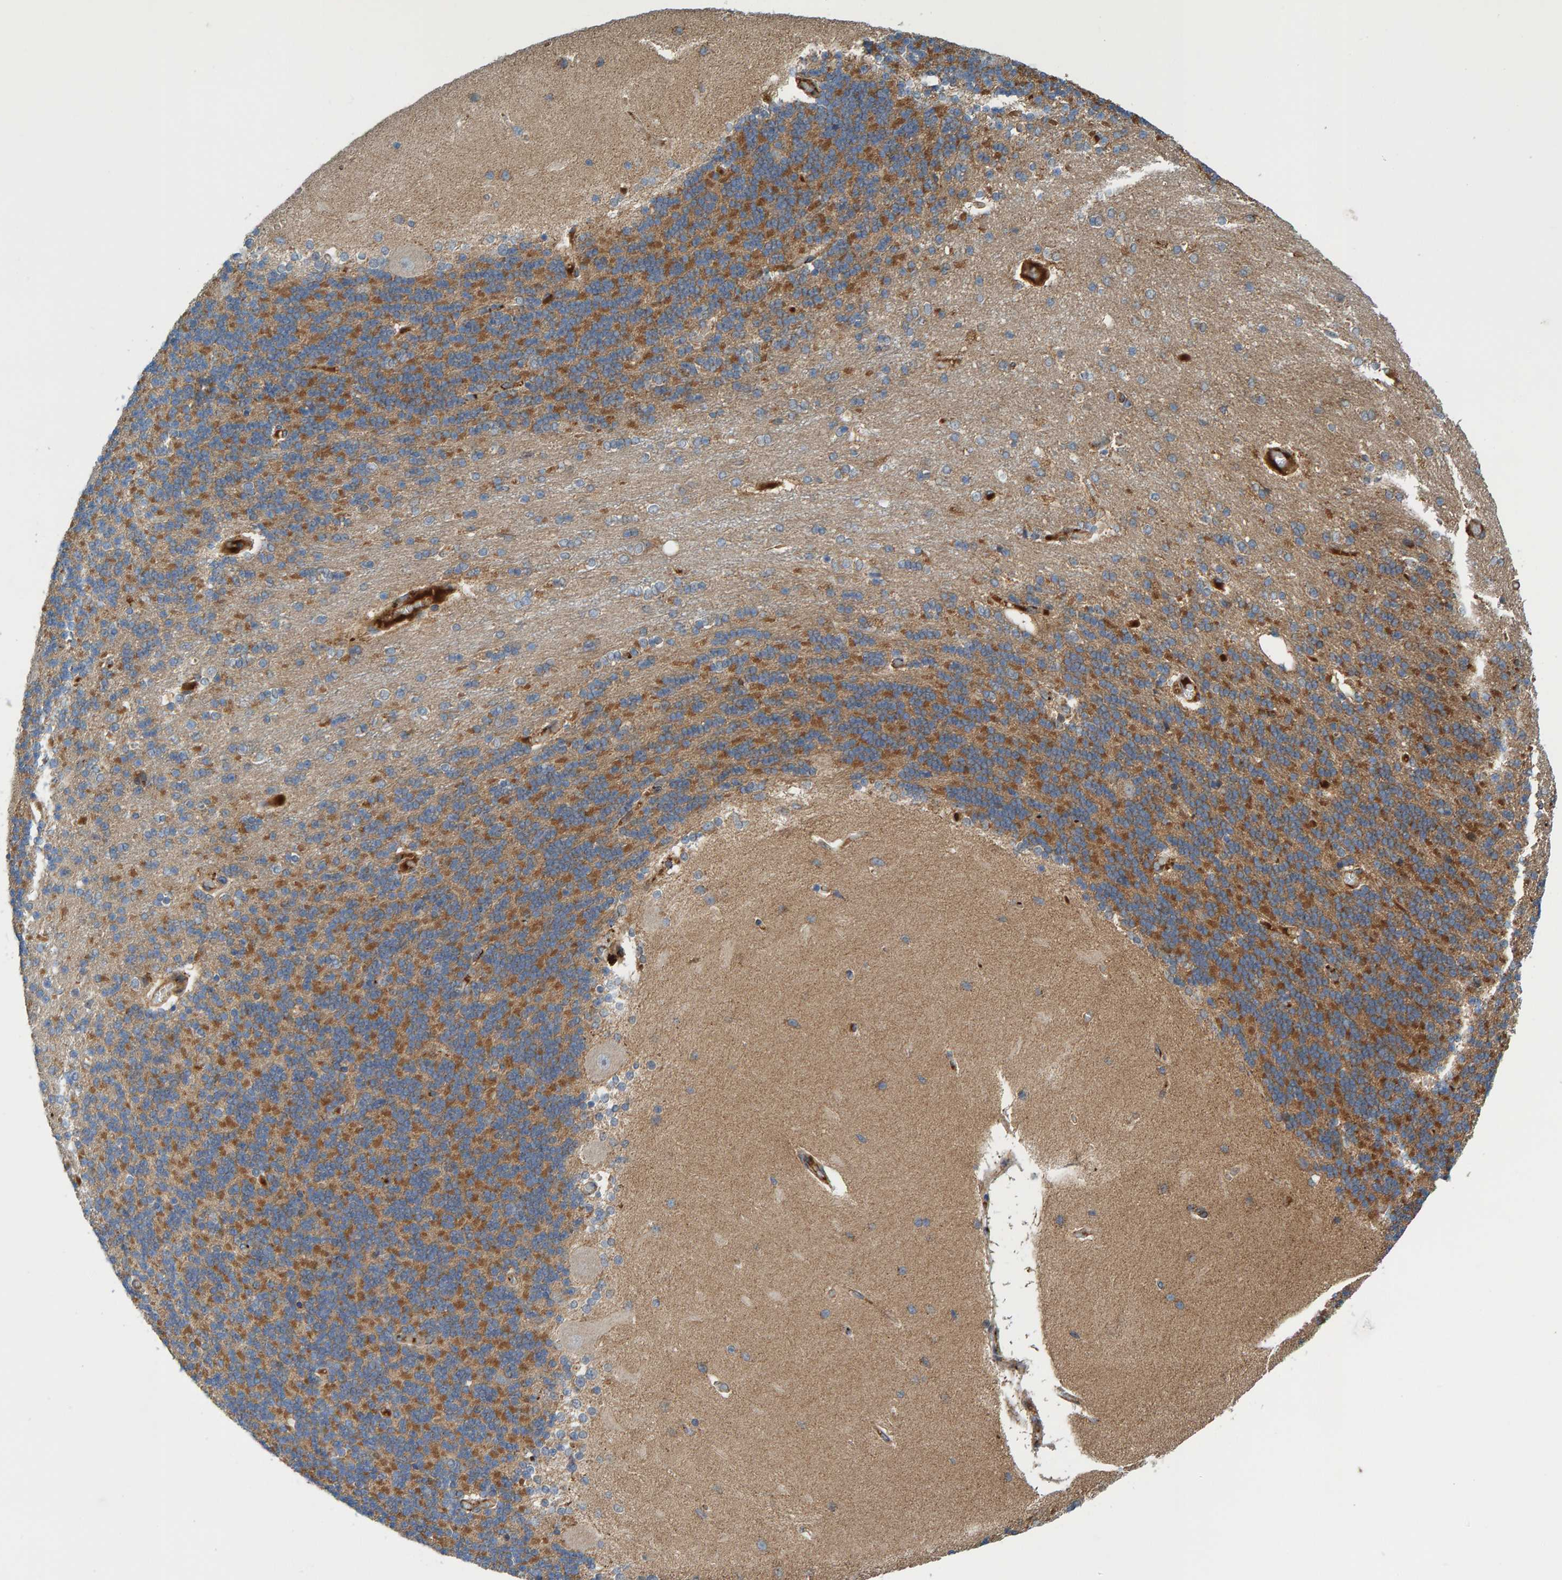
{"staining": {"intensity": "weak", "quantity": ">75%", "location": "cytoplasmic/membranous"}, "tissue": "cerebellum", "cell_type": "Cells in granular layer", "image_type": "normal", "snomed": [{"axis": "morphology", "description": "Normal tissue, NOS"}, {"axis": "topography", "description": "Cerebellum"}], "caption": "The immunohistochemical stain shows weak cytoplasmic/membranous staining in cells in granular layer of normal cerebellum.", "gene": "KIAA0753", "patient": {"sex": "female", "age": 54}}